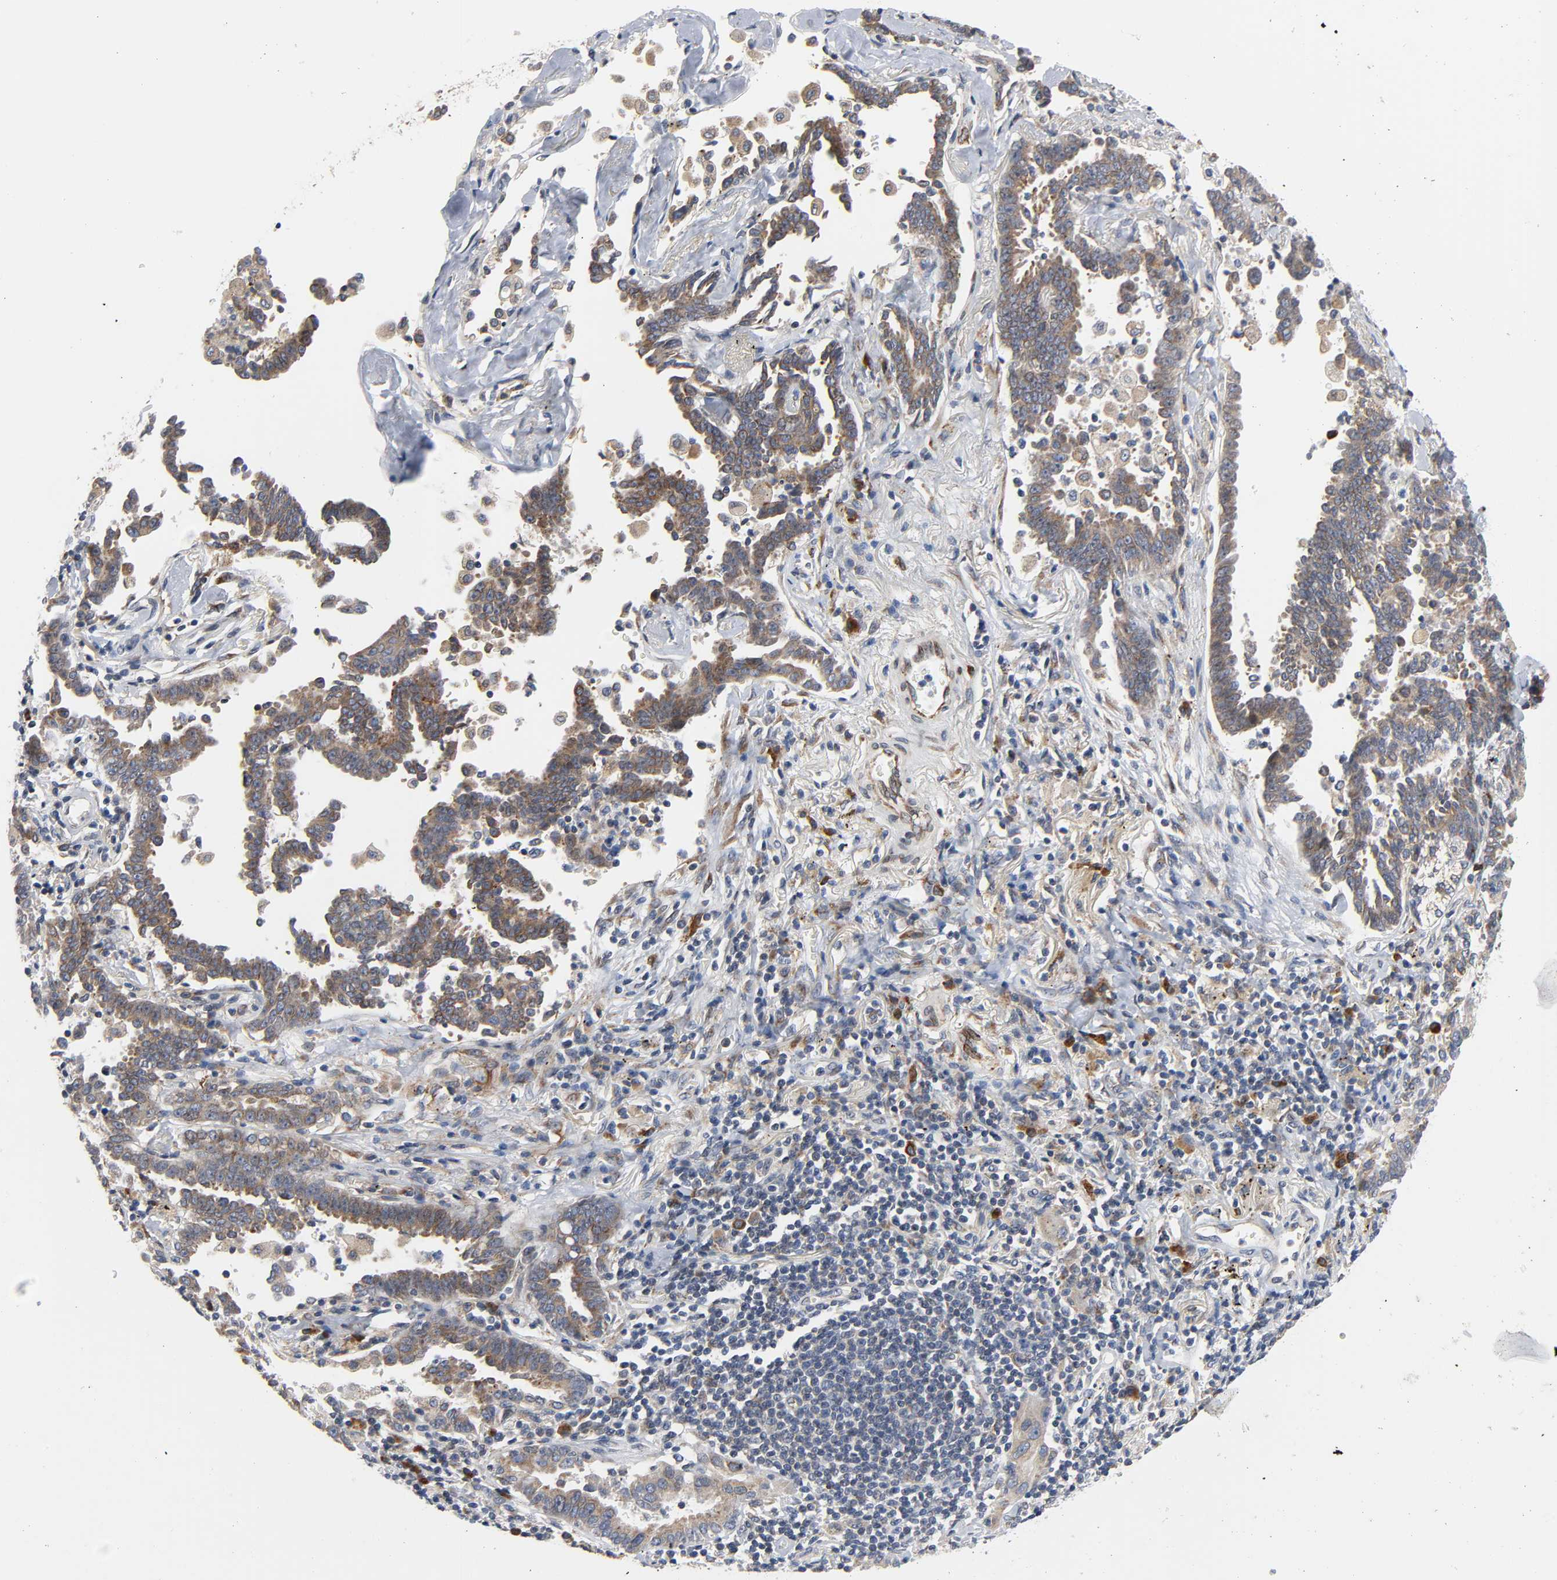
{"staining": {"intensity": "moderate", "quantity": ">75%", "location": "cytoplasmic/membranous"}, "tissue": "lung cancer", "cell_type": "Tumor cells", "image_type": "cancer", "snomed": [{"axis": "morphology", "description": "Adenocarcinoma, NOS"}, {"axis": "topography", "description": "Lung"}], "caption": "This image demonstrates immunohistochemistry staining of human lung cancer, with medium moderate cytoplasmic/membranous expression in about >75% of tumor cells.", "gene": "ASB6", "patient": {"sex": "female", "age": 64}}